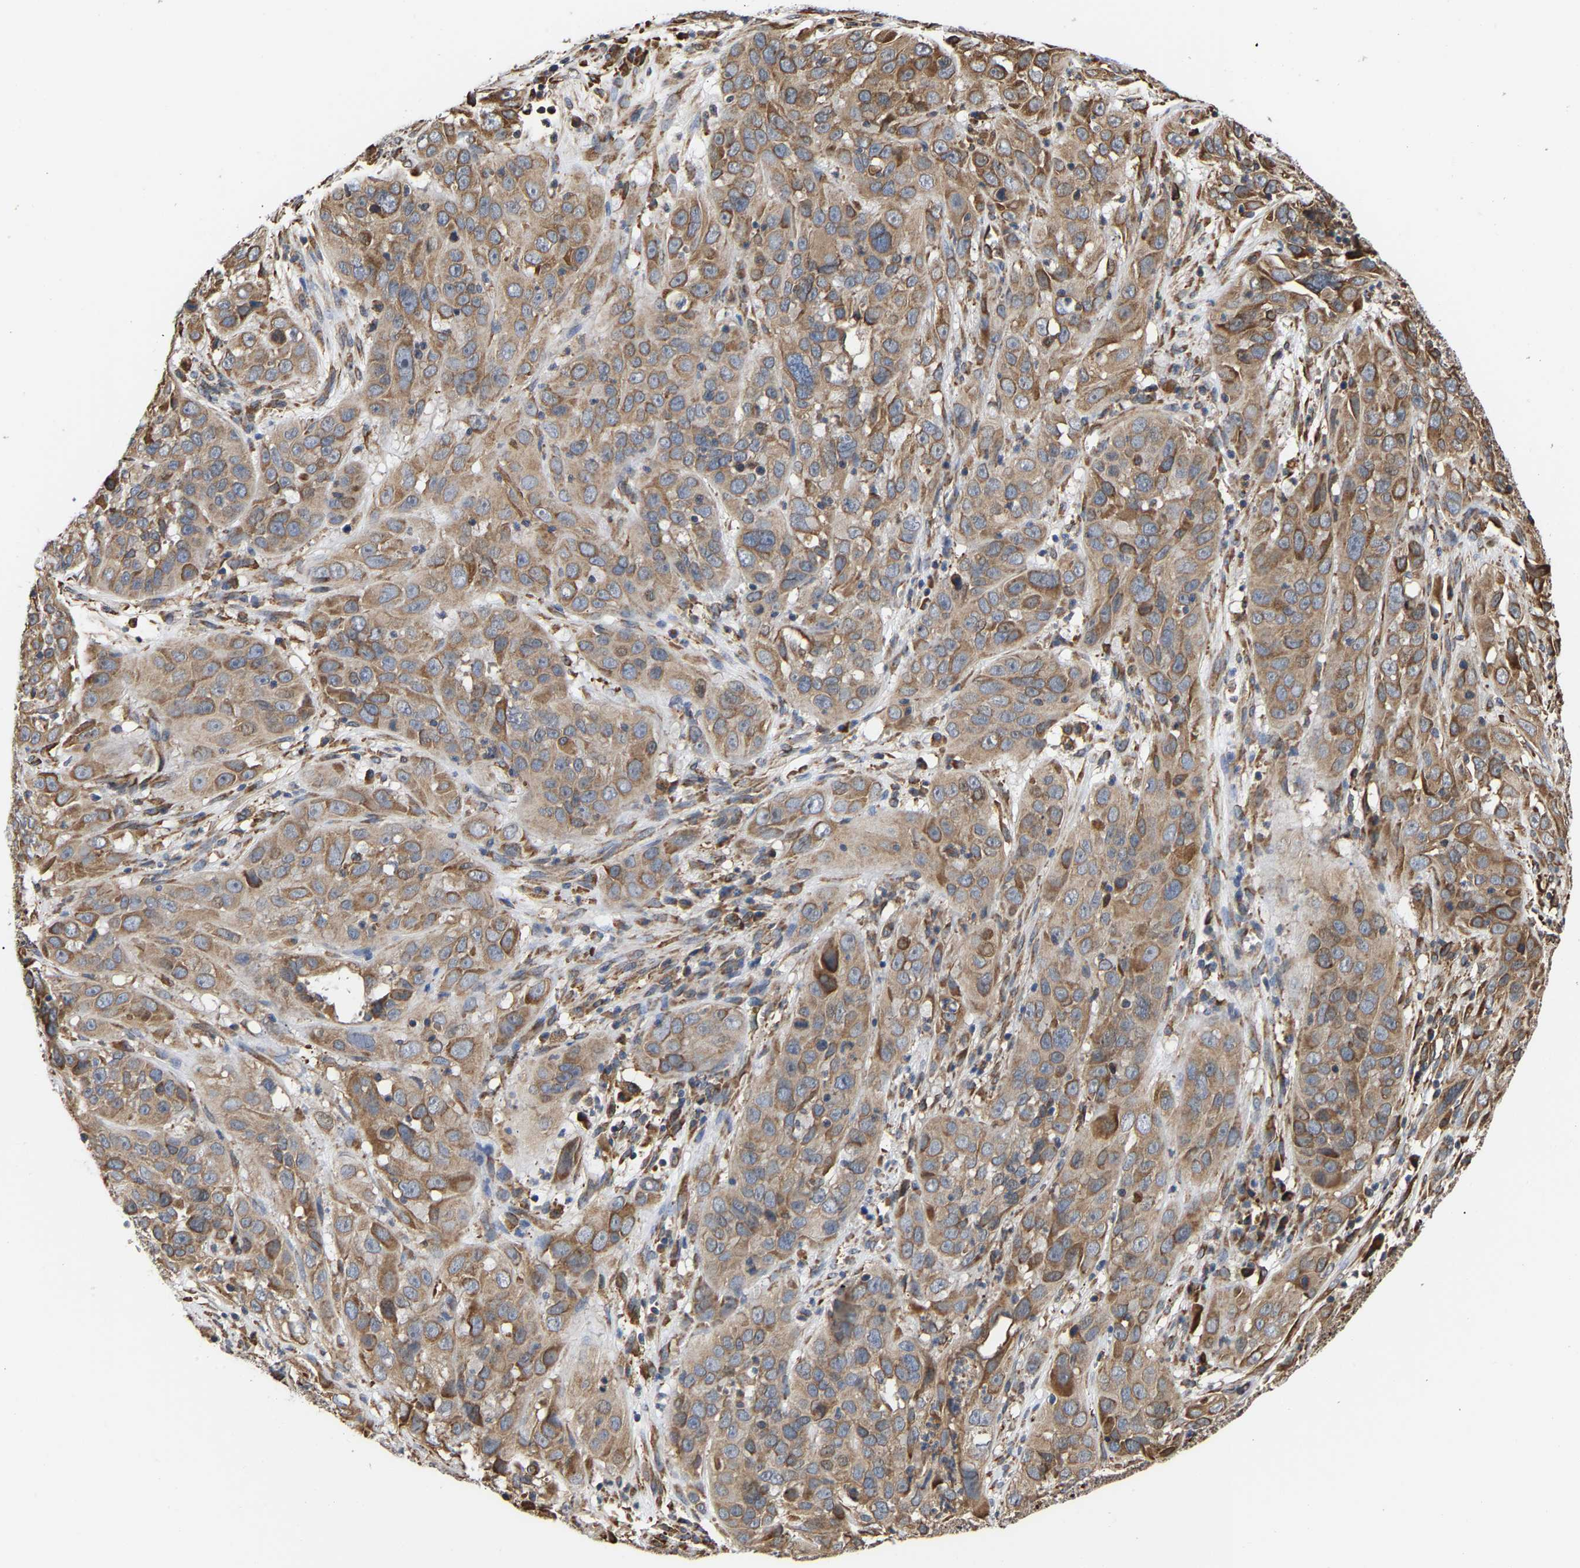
{"staining": {"intensity": "moderate", "quantity": ">75%", "location": "cytoplasmic/membranous"}, "tissue": "cervical cancer", "cell_type": "Tumor cells", "image_type": "cancer", "snomed": [{"axis": "morphology", "description": "Squamous cell carcinoma, NOS"}, {"axis": "topography", "description": "Cervix"}], "caption": "High-magnification brightfield microscopy of cervical cancer (squamous cell carcinoma) stained with DAB (brown) and counterstained with hematoxylin (blue). tumor cells exhibit moderate cytoplasmic/membranous positivity is present in about>75% of cells.", "gene": "ARAP1", "patient": {"sex": "female", "age": 32}}